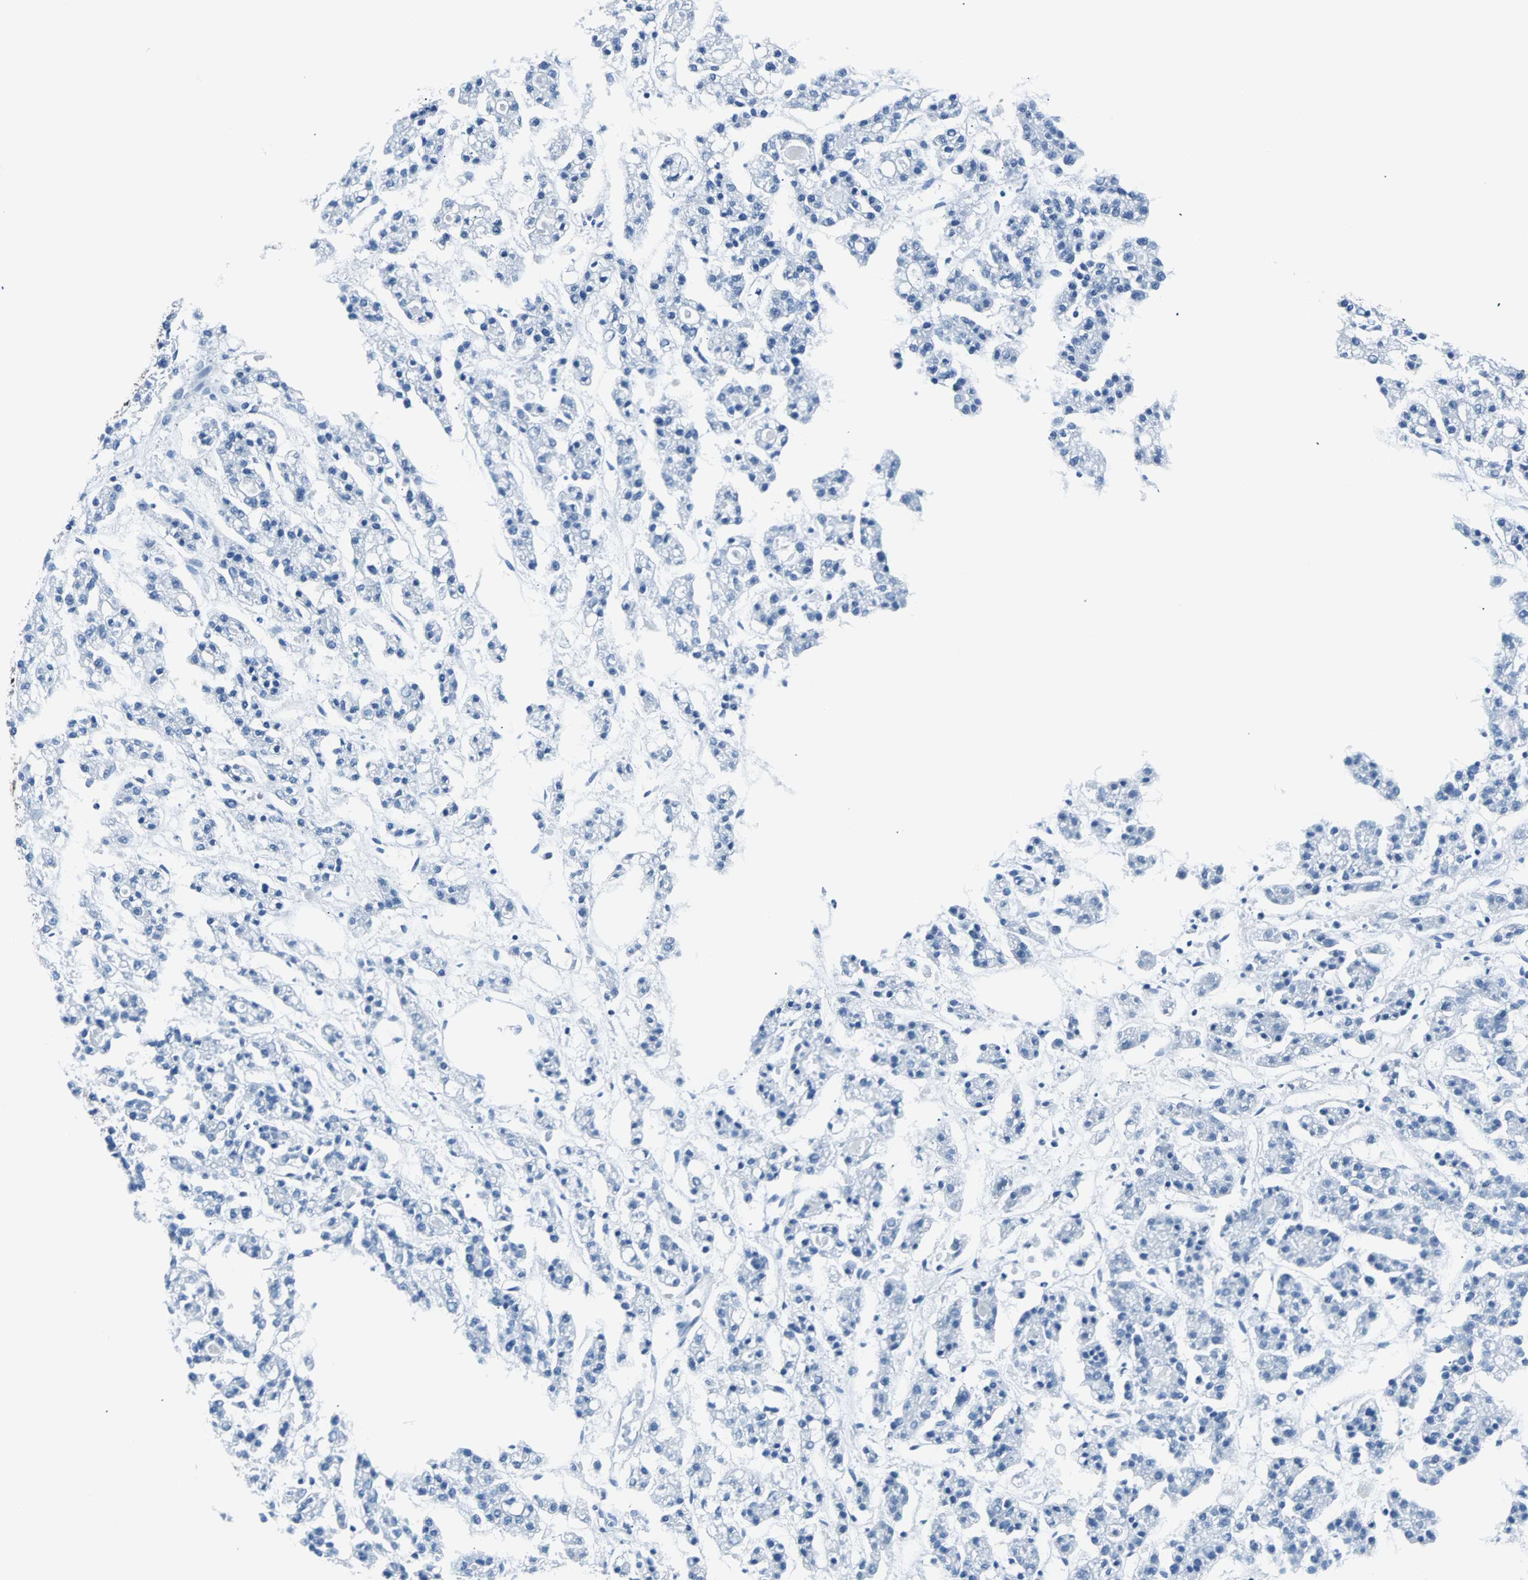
{"staining": {"intensity": "negative", "quantity": "none", "location": "none"}, "tissue": "liver cancer", "cell_type": "Tumor cells", "image_type": "cancer", "snomed": [{"axis": "morphology", "description": "Carcinoma, Hepatocellular, NOS"}, {"axis": "topography", "description": "Liver"}], "caption": "An image of human liver hepatocellular carcinoma is negative for staining in tumor cells.", "gene": "FUBP1", "patient": {"sex": "male", "age": 70}}